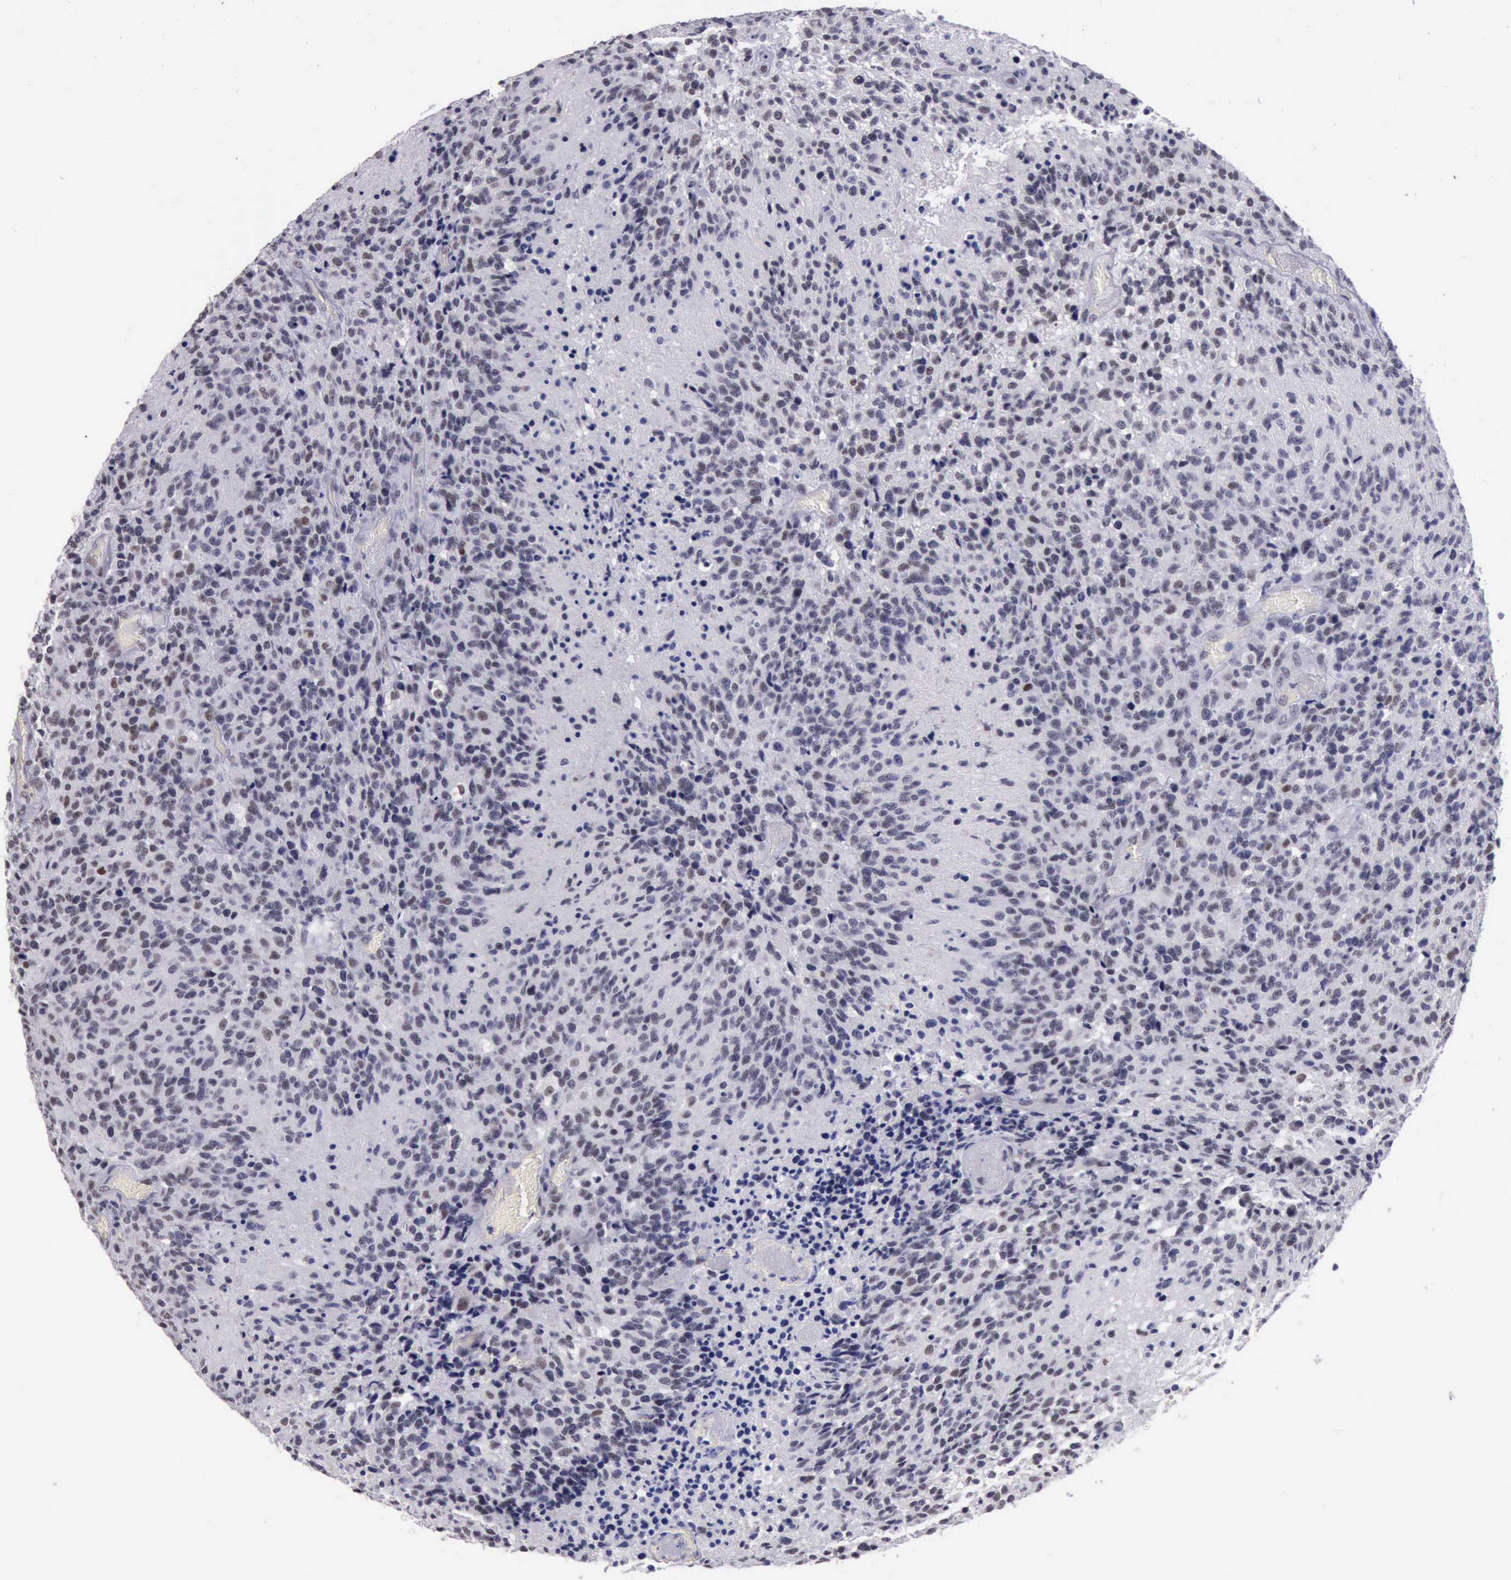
{"staining": {"intensity": "weak", "quantity": "<25%", "location": "nuclear"}, "tissue": "glioma", "cell_type": "Tumor cells", "image_type": "cancer", "snomed": [{"axis": "morphology", "description": "Glioma, malignant, High grade"}, {"axis": "topography", "description": "Brain"}], "caption": "Histopathology image shows no significant protein expression in tumor cells of malignant glioma (high-grade). (DAB (3,3'-diaminobenzidine) IHC with hematoxylin counter stain).", "gene": "YY1", "patient": {"sex": "male", "age": 36}}